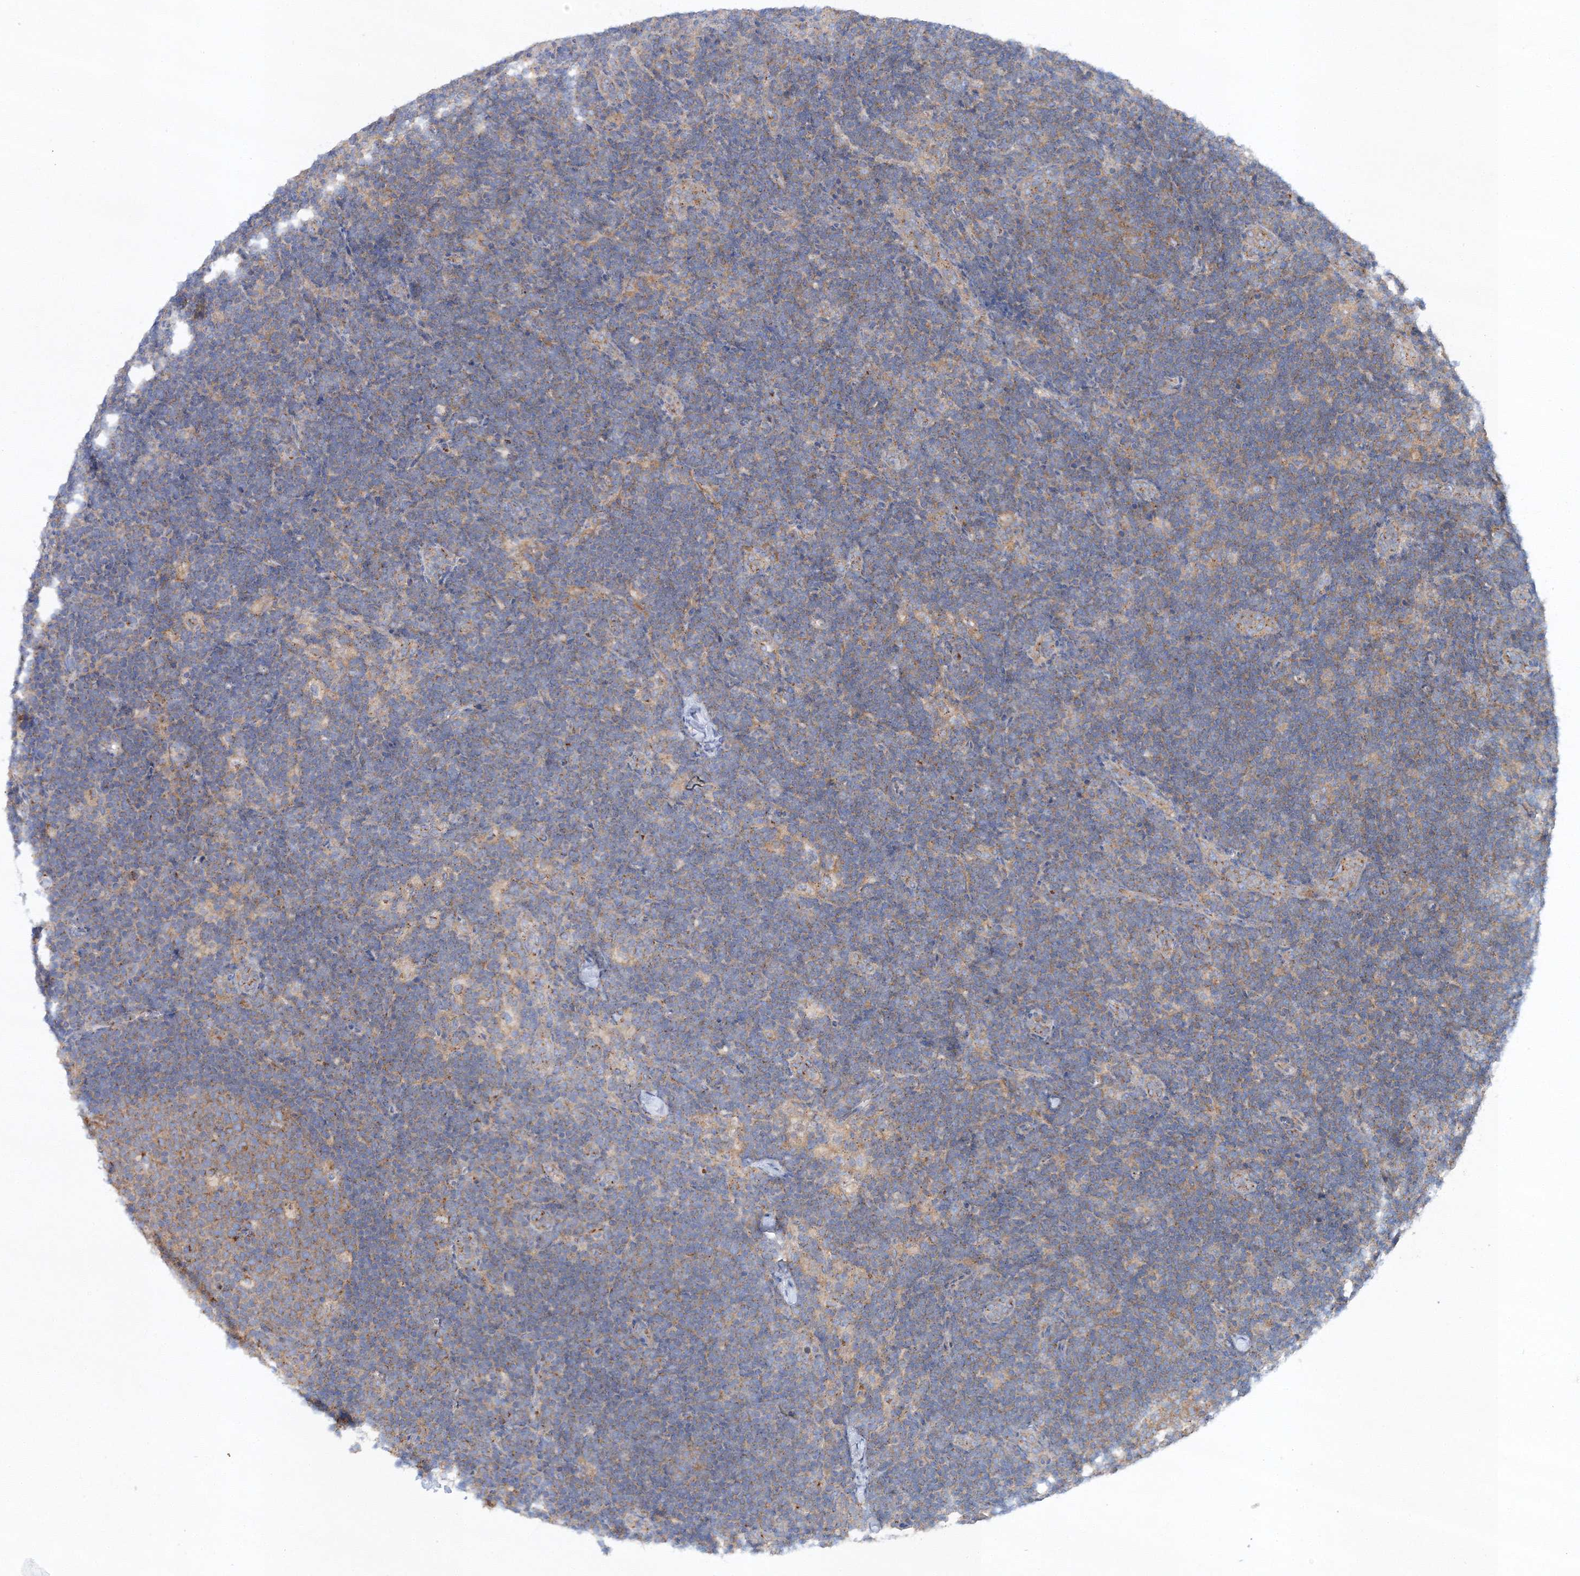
{"staining": {"intensity": "moderate", "quantity": ">75%", "location": "cytoplasmic/membranous"}, "tissue": "lymph node", "cell_type": "Germinal center cells", "image_type": "normal", "snomed": [{"axis": "morphology", "description": "Normal tissue, NOS"}, {"axis": "topography", "description": "Lymph node"}], "caption": "The photomicrograph displays immunohistochemical staining of unremarkable lymph node. There is moderate cytoplasmic/membranous positivity is seen in about >75% of germinal center cells. (DAB IHC, brown staining for protein, blue staining for nuclei).", "gene": "SEC23IP", "patient": {"sex": "female", "age": 22}}